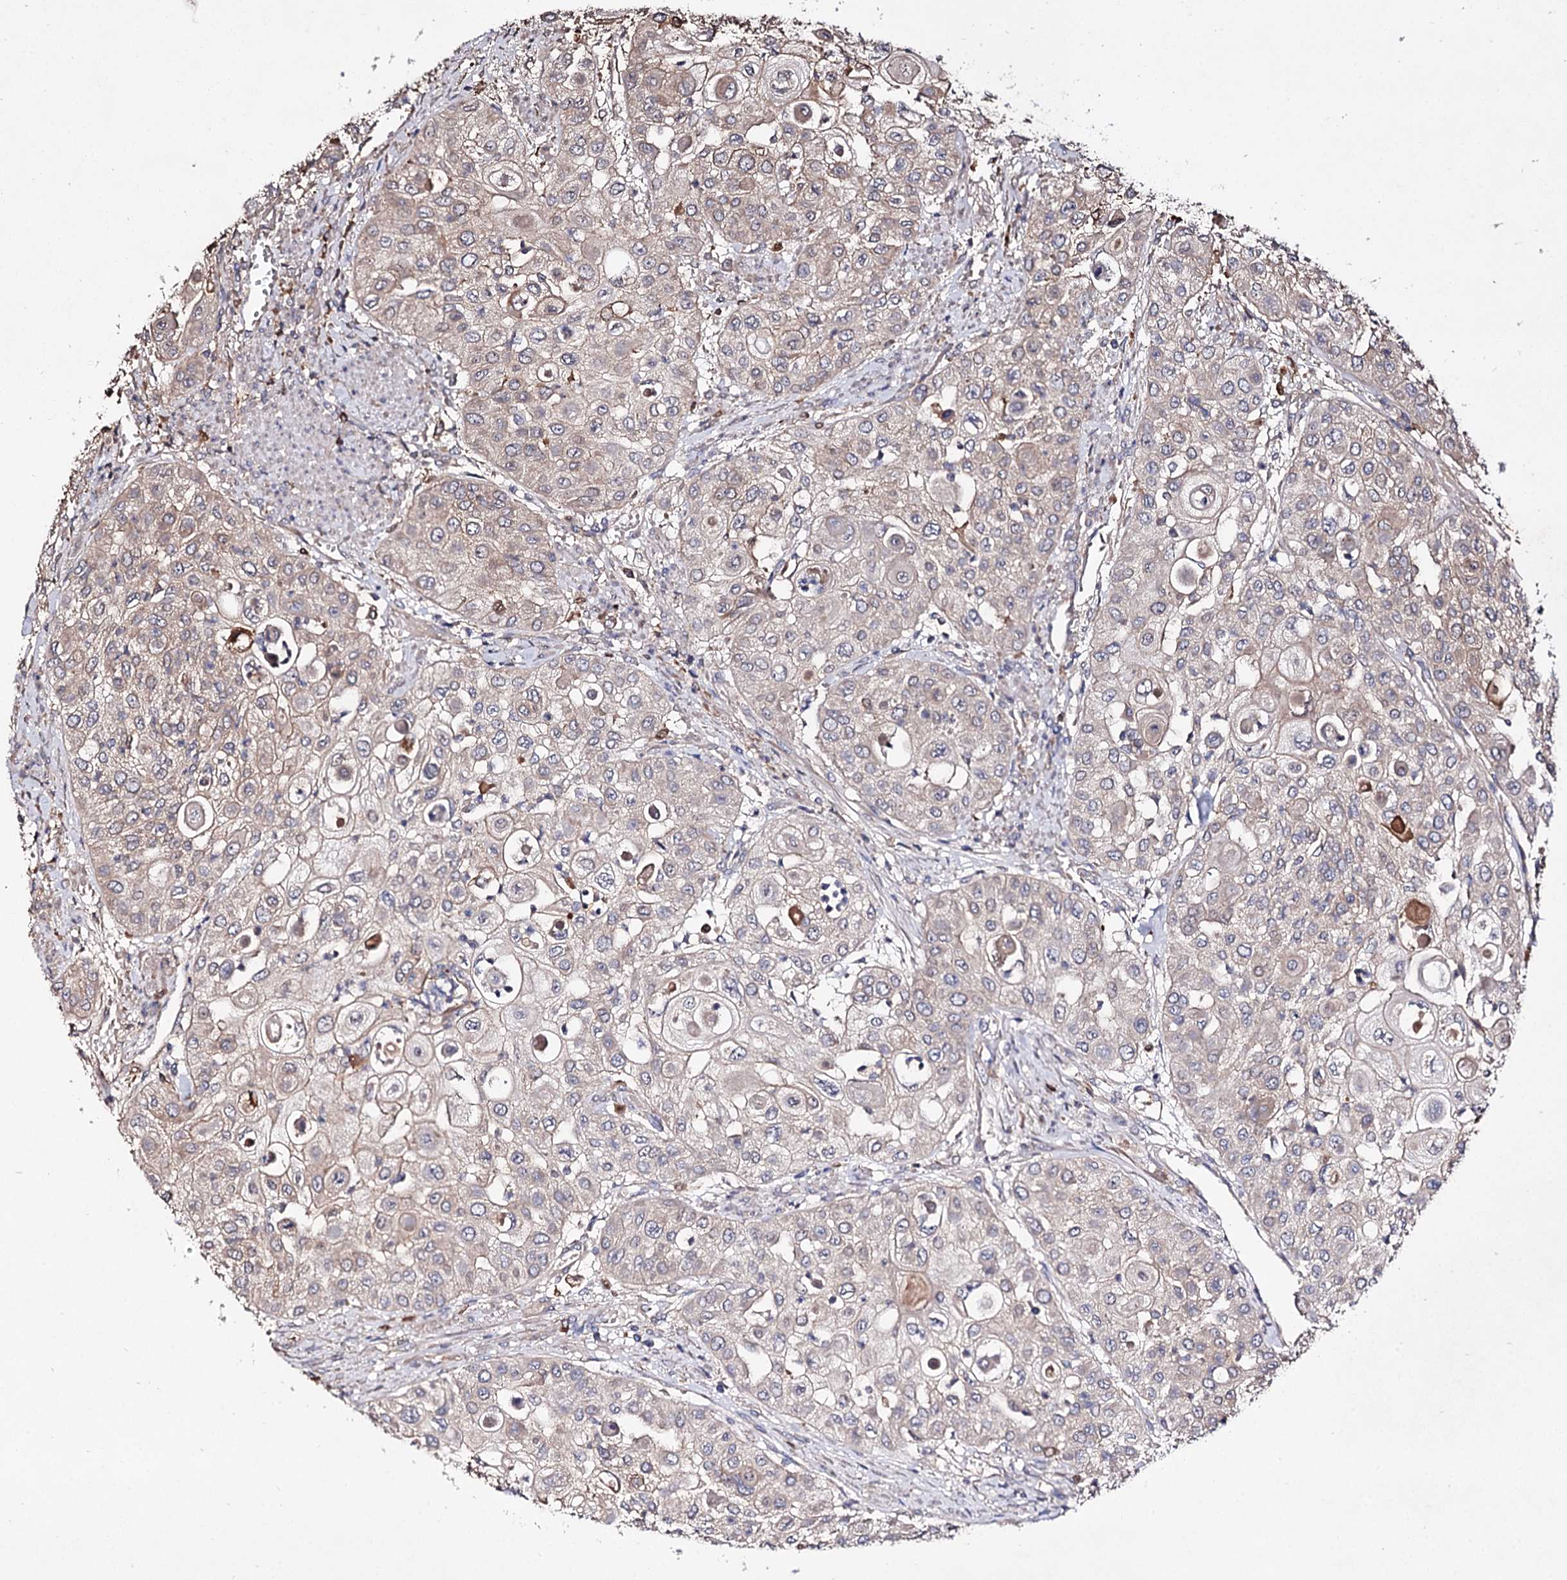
{"staining": {"intensity": "weak", "quantity": "<25%", "location": "cytoplasmic/membranous"}, "tissue": "urothelial cancer", "cell_type": "Tumor cells", "image_type": "cancer", "snomed": [{"axis": "morphology", "description": "Urothelial carcinoma, High grade"}, {"axis": "topography", "description": "Urinary bladder"}], "caption": "The IHC micrograph has no significant expression in tumor cells of urothelial cancer tissue.", "gene": "ARFIP2", "patient": {"sex": "female", "age": 79}}